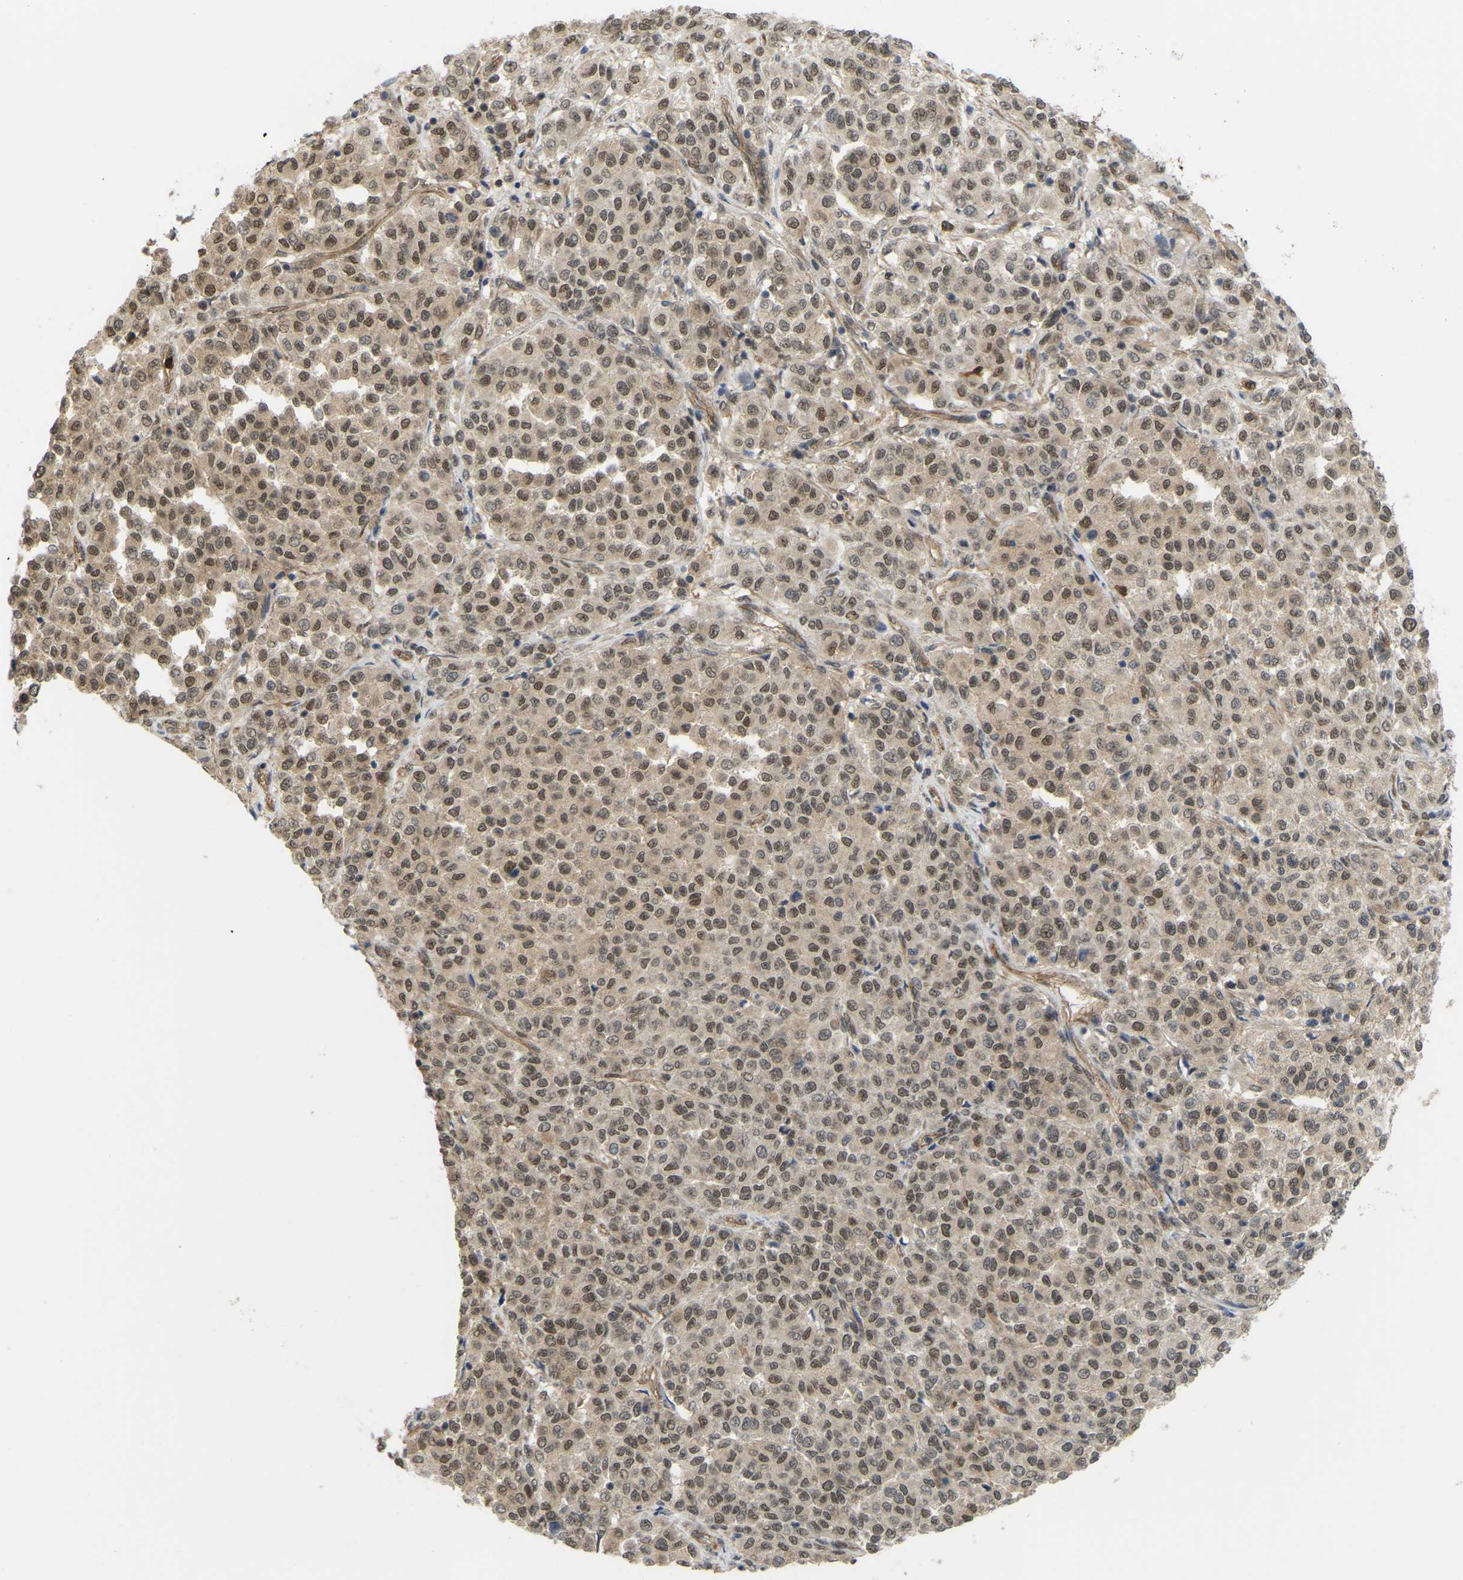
{"staining": {"intensity": "moderate", "quantity": ">75%", "location": "nuclear"}, "tissue": "melanoma", "cell_type": "Tumor cells", "image_type": "cancer", "snomed": [{"axis": "morphology", "description": "Malignant melanoma, Metastatic site"}, {"axis": "topography", "description": "Pancreas"}], "caption": "IHC micrograph of neoplastic tissue: malignant melanoma (metastatic site) stained using immunohistochemistry shows medium levels of moderate protein expression localized specifically in the nuclear of tumor cells, appearing as a nuclear brown color.", "gene": "SERPINB5", "patient": {"sex": "female", "age": 30}}